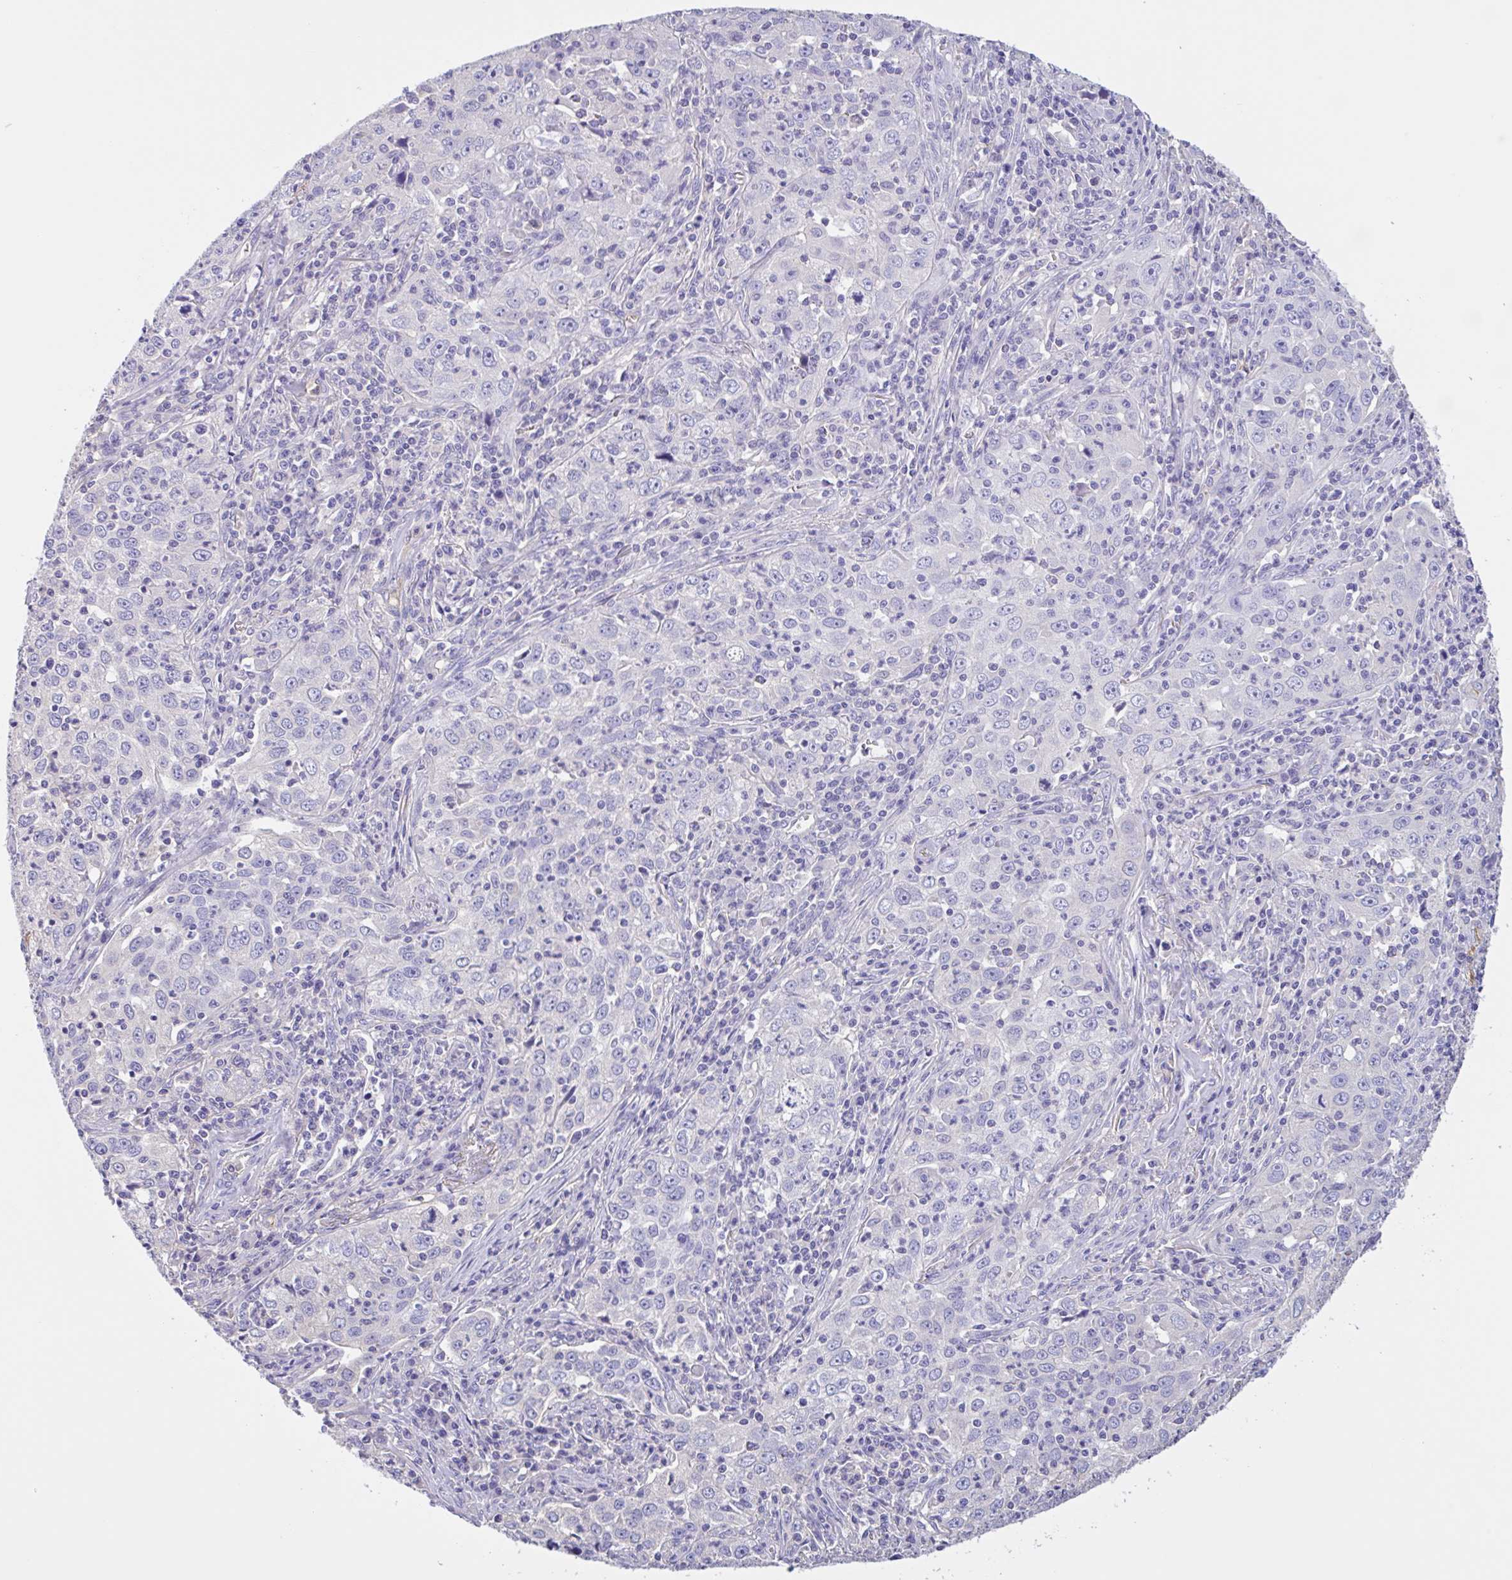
{"staining": {"intensity": "negative", "quantity": "none", "location": "none"}, "tissue": "lung cancer", "cell_type": "Tumor cells", "image_type": "cancer", "snomed": [{"axis": "morphology", "description": "Squamous cell carcinoma, NOS"}, {"axis": "topography", "description": "Lung"}], "caption": "Tumor cells show no significant staining in squamous cell carcinoma (lung).", "gene": "LARGE2", "patient": {"sex": "male", "age": 71}}